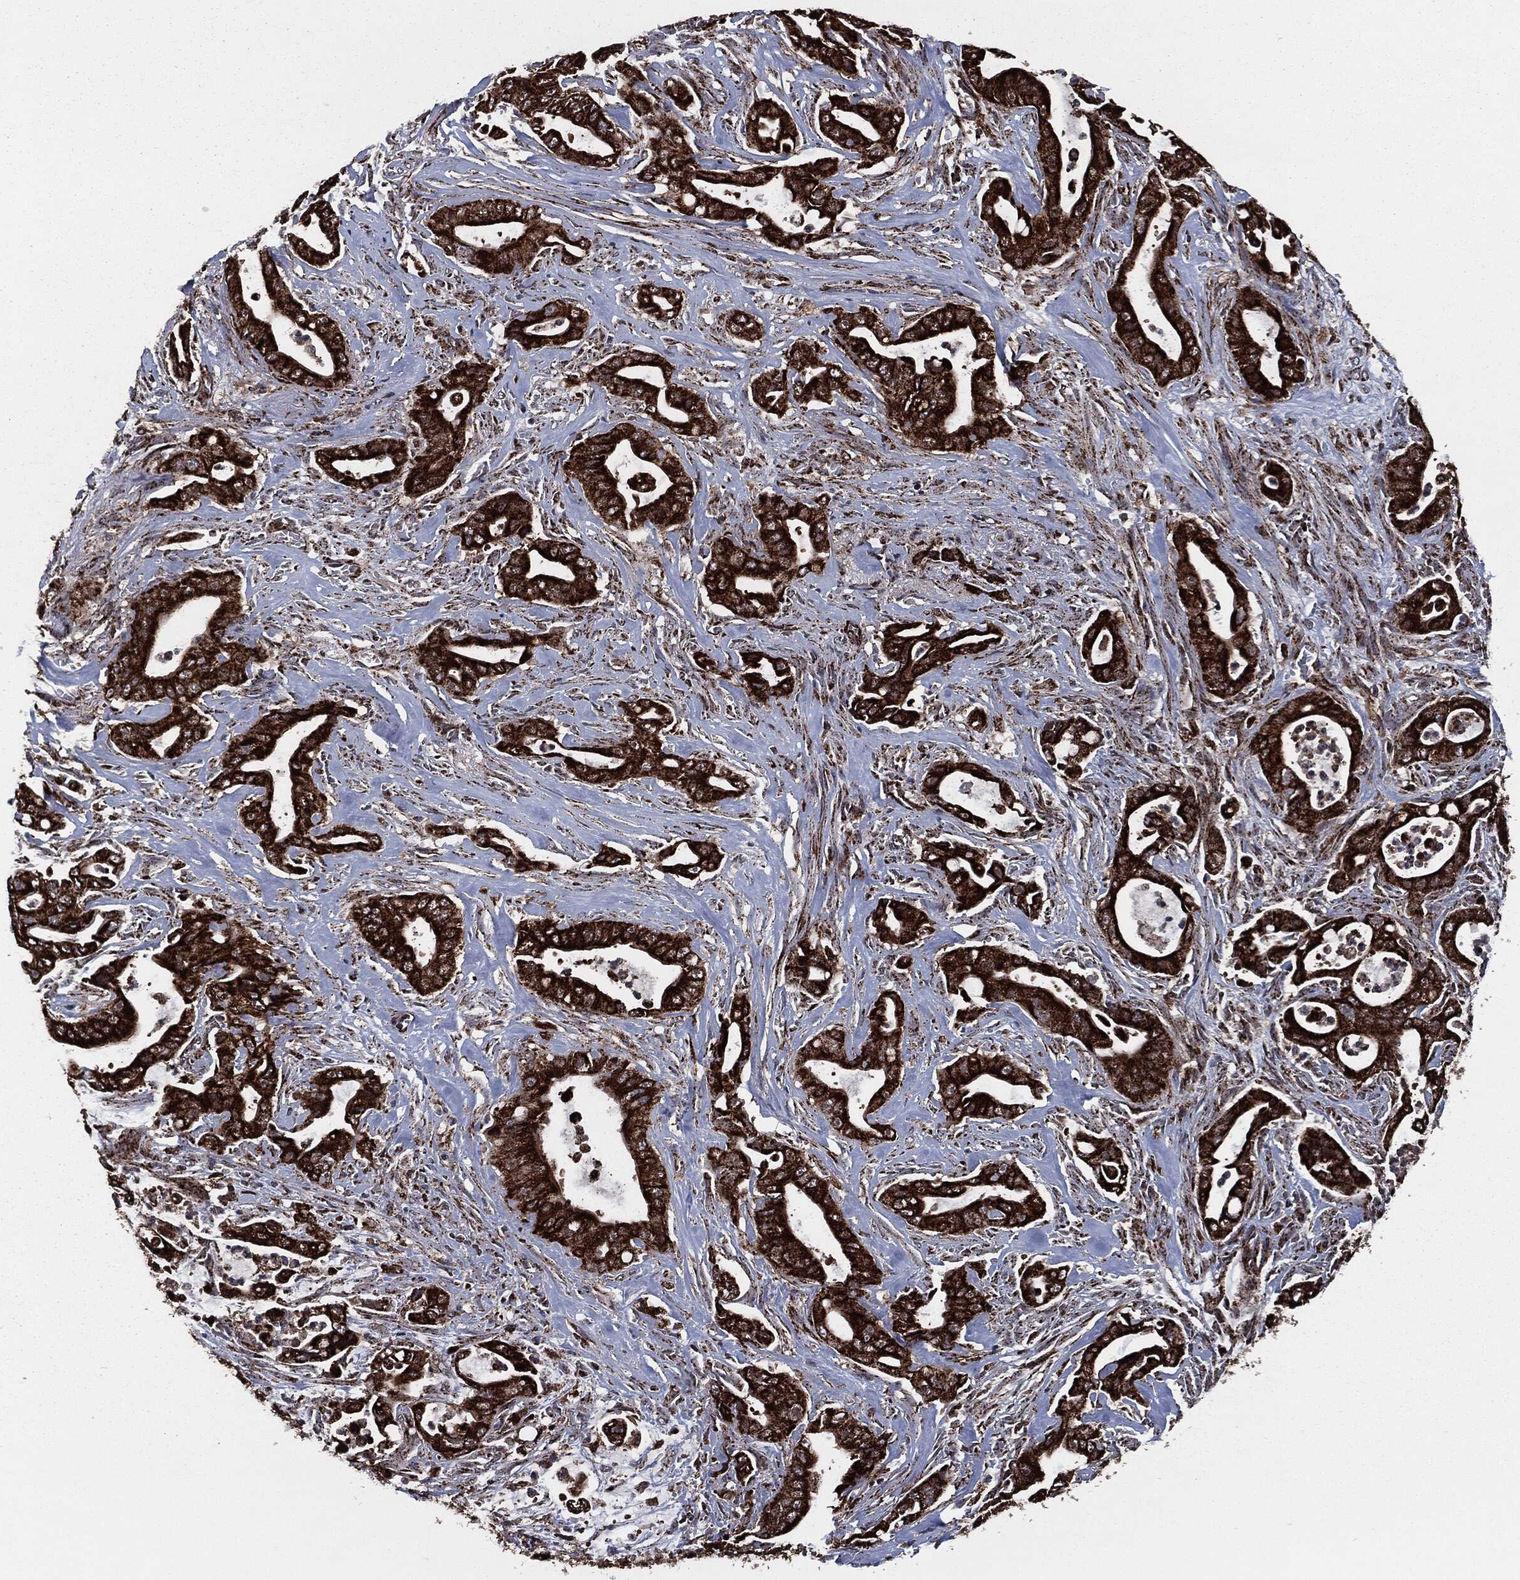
{"staining": {"intensity": "strong", "quantity": "25%-75%", "location": "cytoplasmic/membranous"}, "tissue": "pancreatic cancer", "cell_type": "Tumor cells", "image_type": "cancer", "snomed": [{"axis": "morphology", "description": "Normal tissue, NOS"}, {"axis": "morphology", "description": "Inflammation, NOS"}, {"axis": "morphology", "description": "Adenocarcinoma, NOS"}, {"axis": "topography", "description": "Pancreas"}], "caption": "Pancreatic cancer was stained to show a protein in brown. There is high levels of strong cytoplasmic/membranous positivity in approximately 25%-75% of tumor cells.", "gene": "FH", "patient": {"sex": "male", "age": 57}}